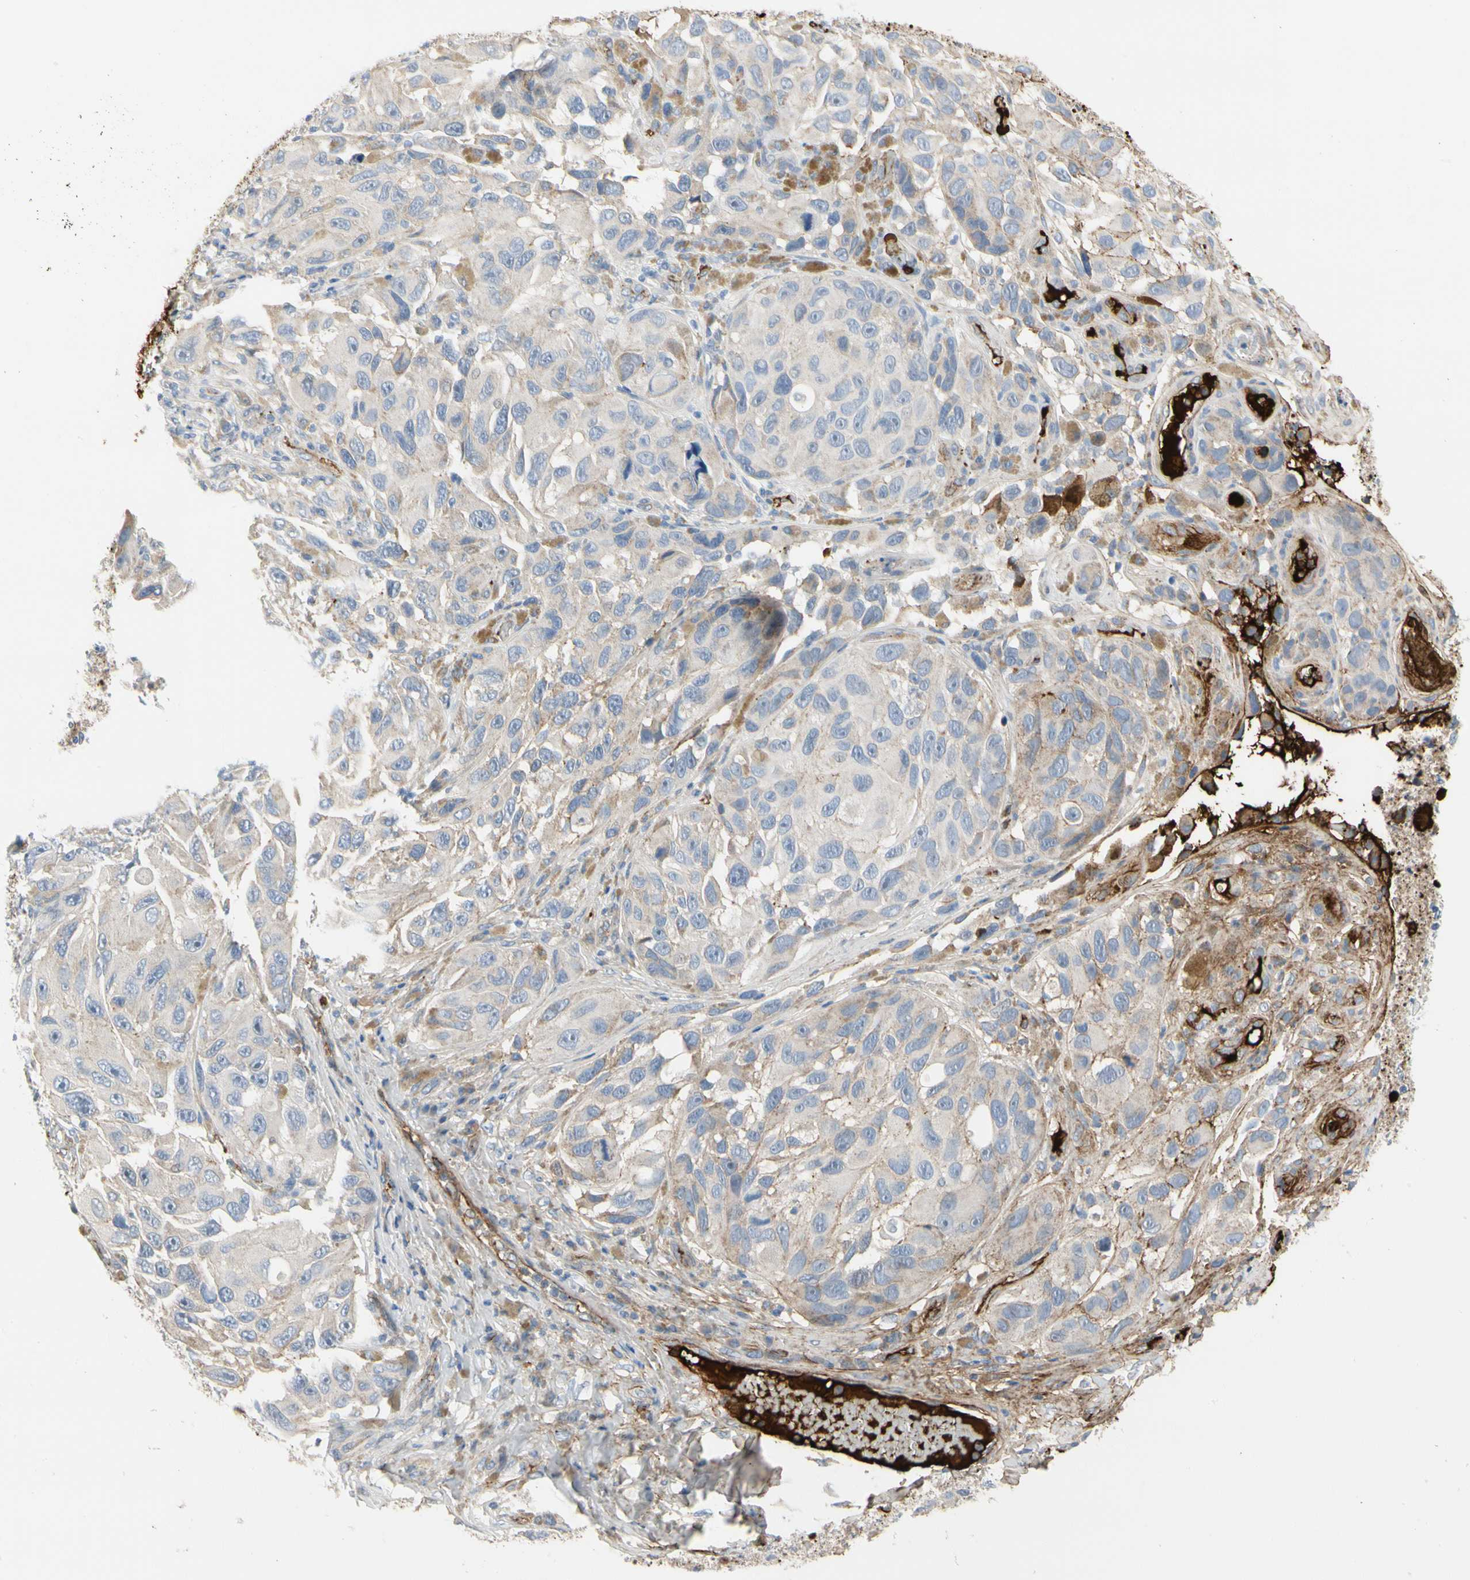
{"staining": {"intensity": "weak", "quantity": "<25%", "location": "cytoplasmic/membranous"}, "tissue": "melanoma", "cell_type": "Tumor cells", "image_type": "cancer", "snomed": [{"axis": "morphology", "description": "Malignant melanoma, NOS"}, {"axis": "topography", "description": "Skin"}], "caption": "Human melanoma stained for a protein using IHC reveals no staining in tumor cells.", "gene": "FGB", "patient": {"sex": "female", "age": 73}}